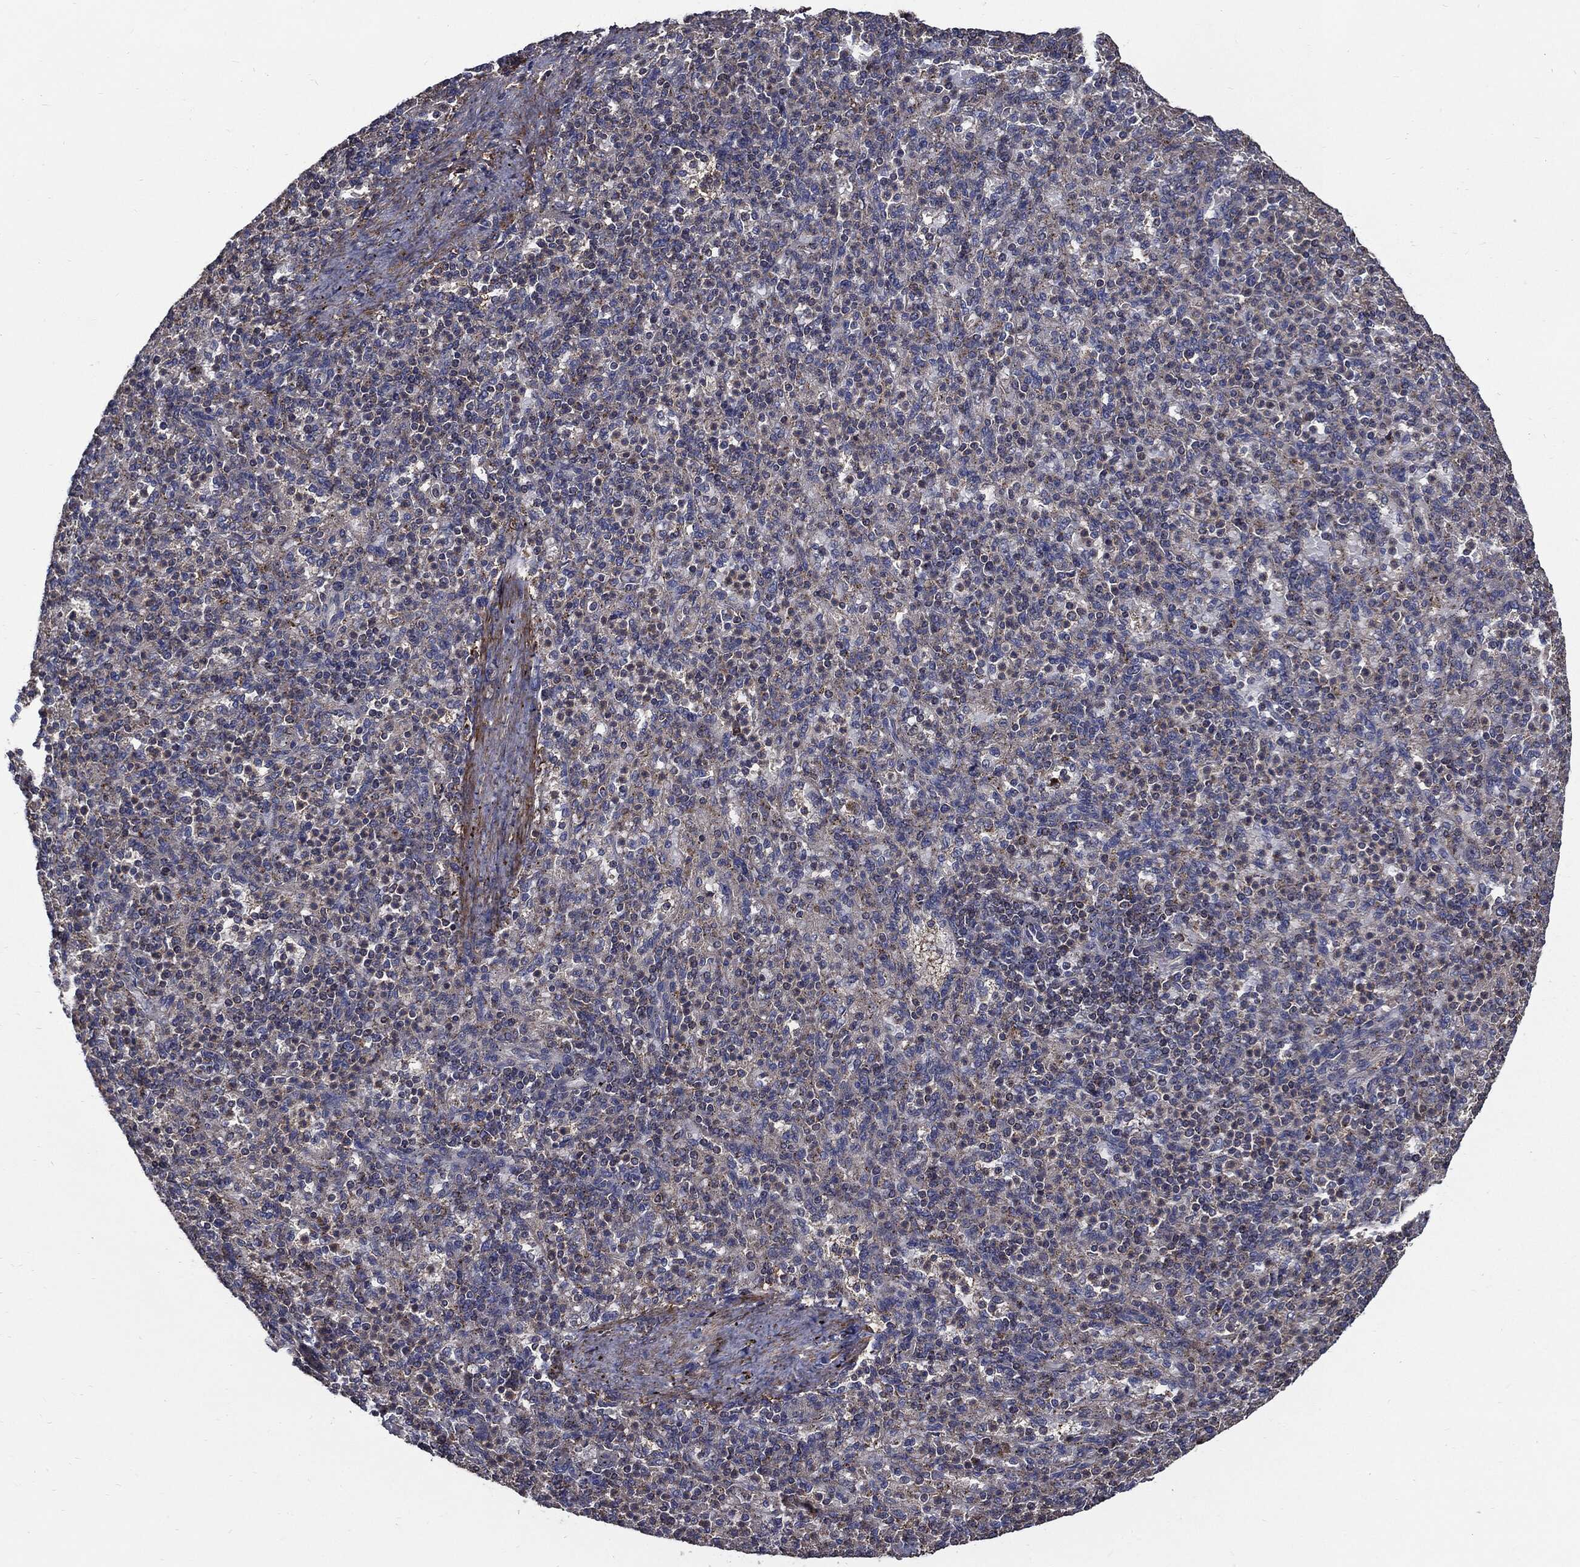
{"staining": {"intensity": "negative", "quantity": "none", "location": "none"}, "tissue": "spleen", "cell_type": "Cells in red pulp", "image_type": "normal", "snomed": [{"axis": "morphology", "description": "Normal tissue, NOS"}, {"axis": "topography", "description": "Spleen"}], "caption": "Immunohistochemical staining of unremarkable human spleen displays no significant staining in cells in red pulp. Nuclei are stained in blue.", "gene": "PDCD6IP", "patient": {"sex": "female", "age": 74}}